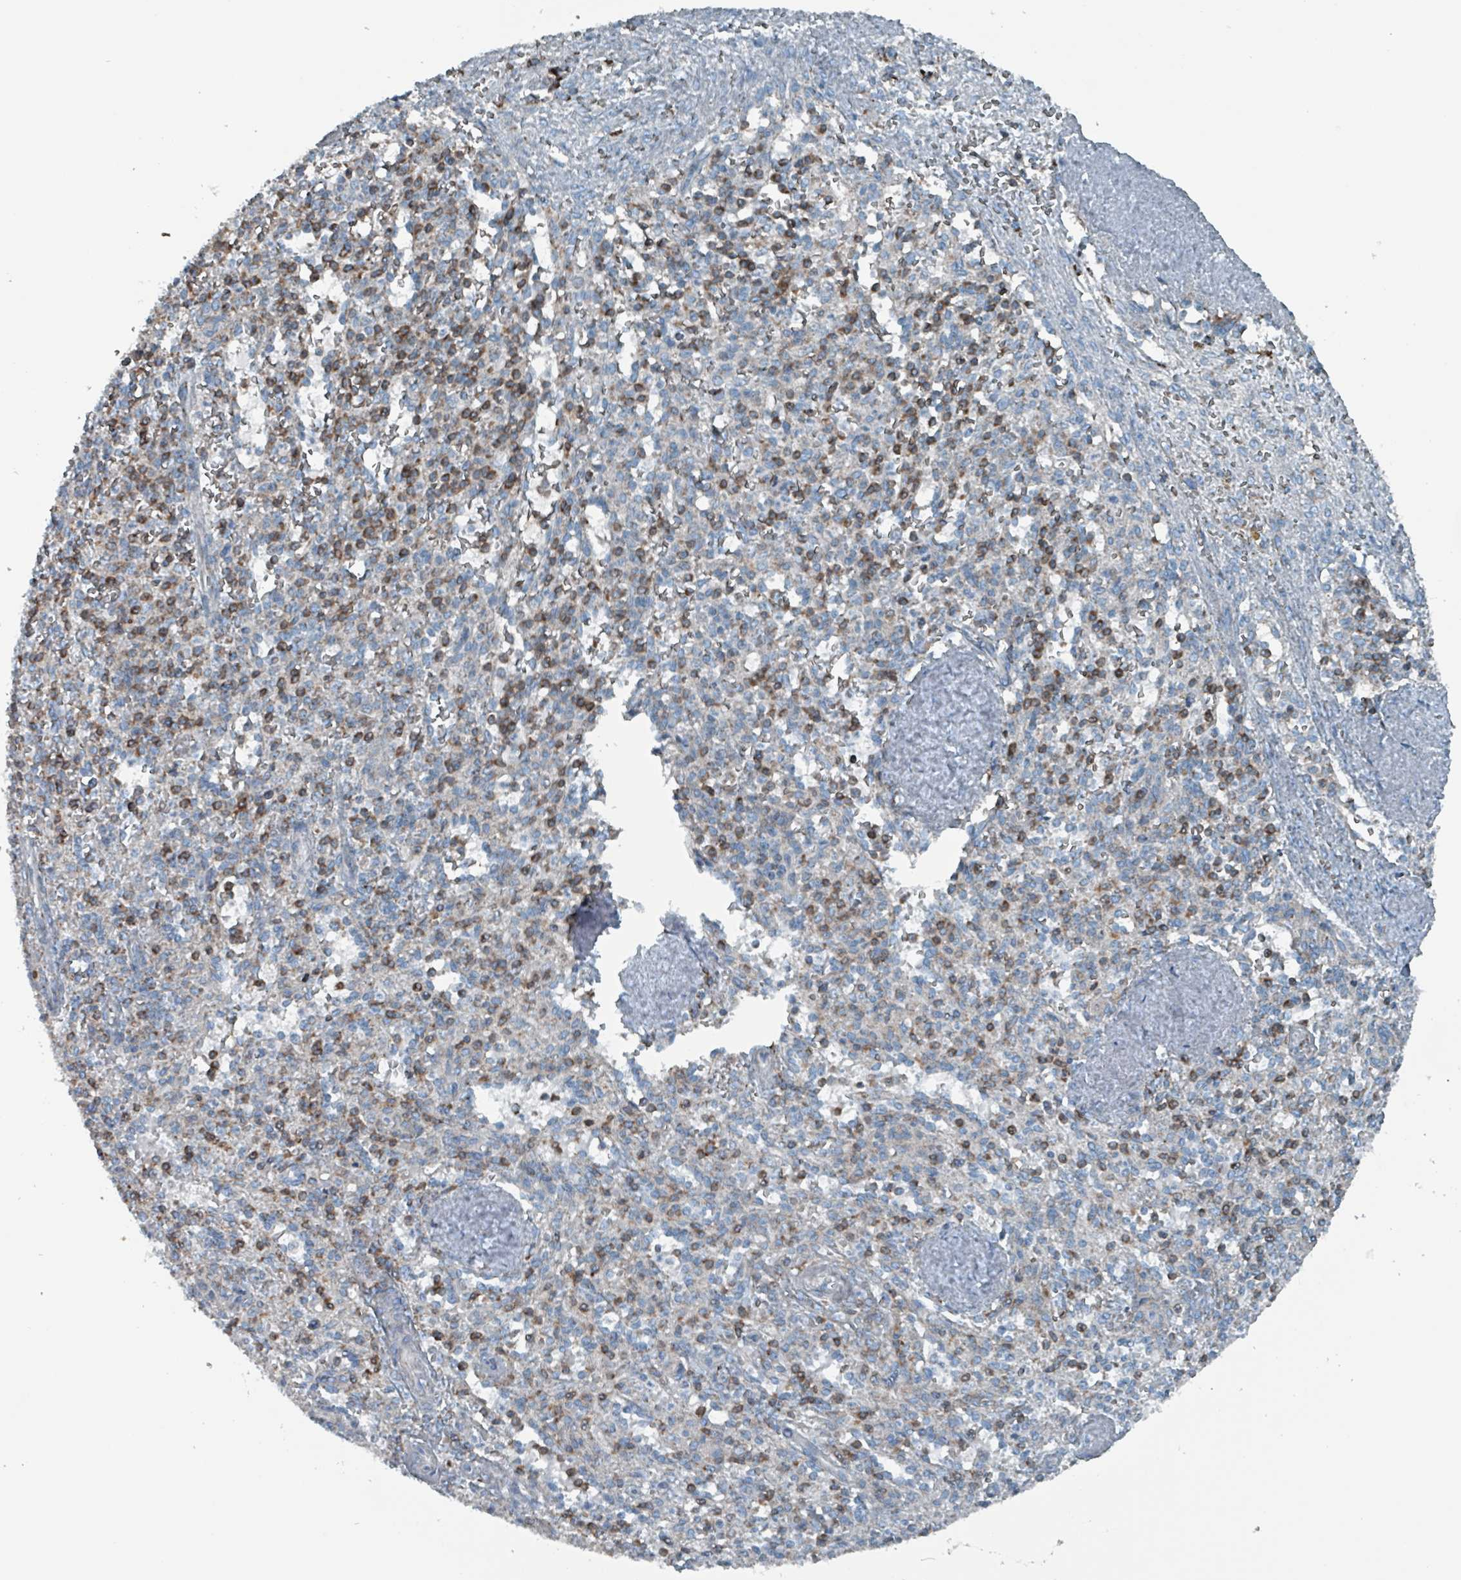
{"staining": {"intensity": "moderate", "quantity": "<25%", "location": "cytoplasmic/membranous"}, "tissue": "spleen", "cell_type": "Cells in red pulp", "image_type": "normal", "snomed": [{"axis": "morphology", "description": "Normal tissue, NOS"}, {"axis": "topography", "description": "Spleen"}], "caption": "Immunohistochemistry (DAB (3,3'-diaminobenzidine)) staining of benign spleen shows moderate cytoplasmic/membranous protein expression in approximately <25% of cells in red pulp. The protein of interest is stained brown, and the nuclei are stained in blue (DAB (3,3'-diaminobenzidine) IHC with brightfield microscopy, high magnification).", "gene": "ABHD18", "patient": {"sex": "female", "age": 70}}